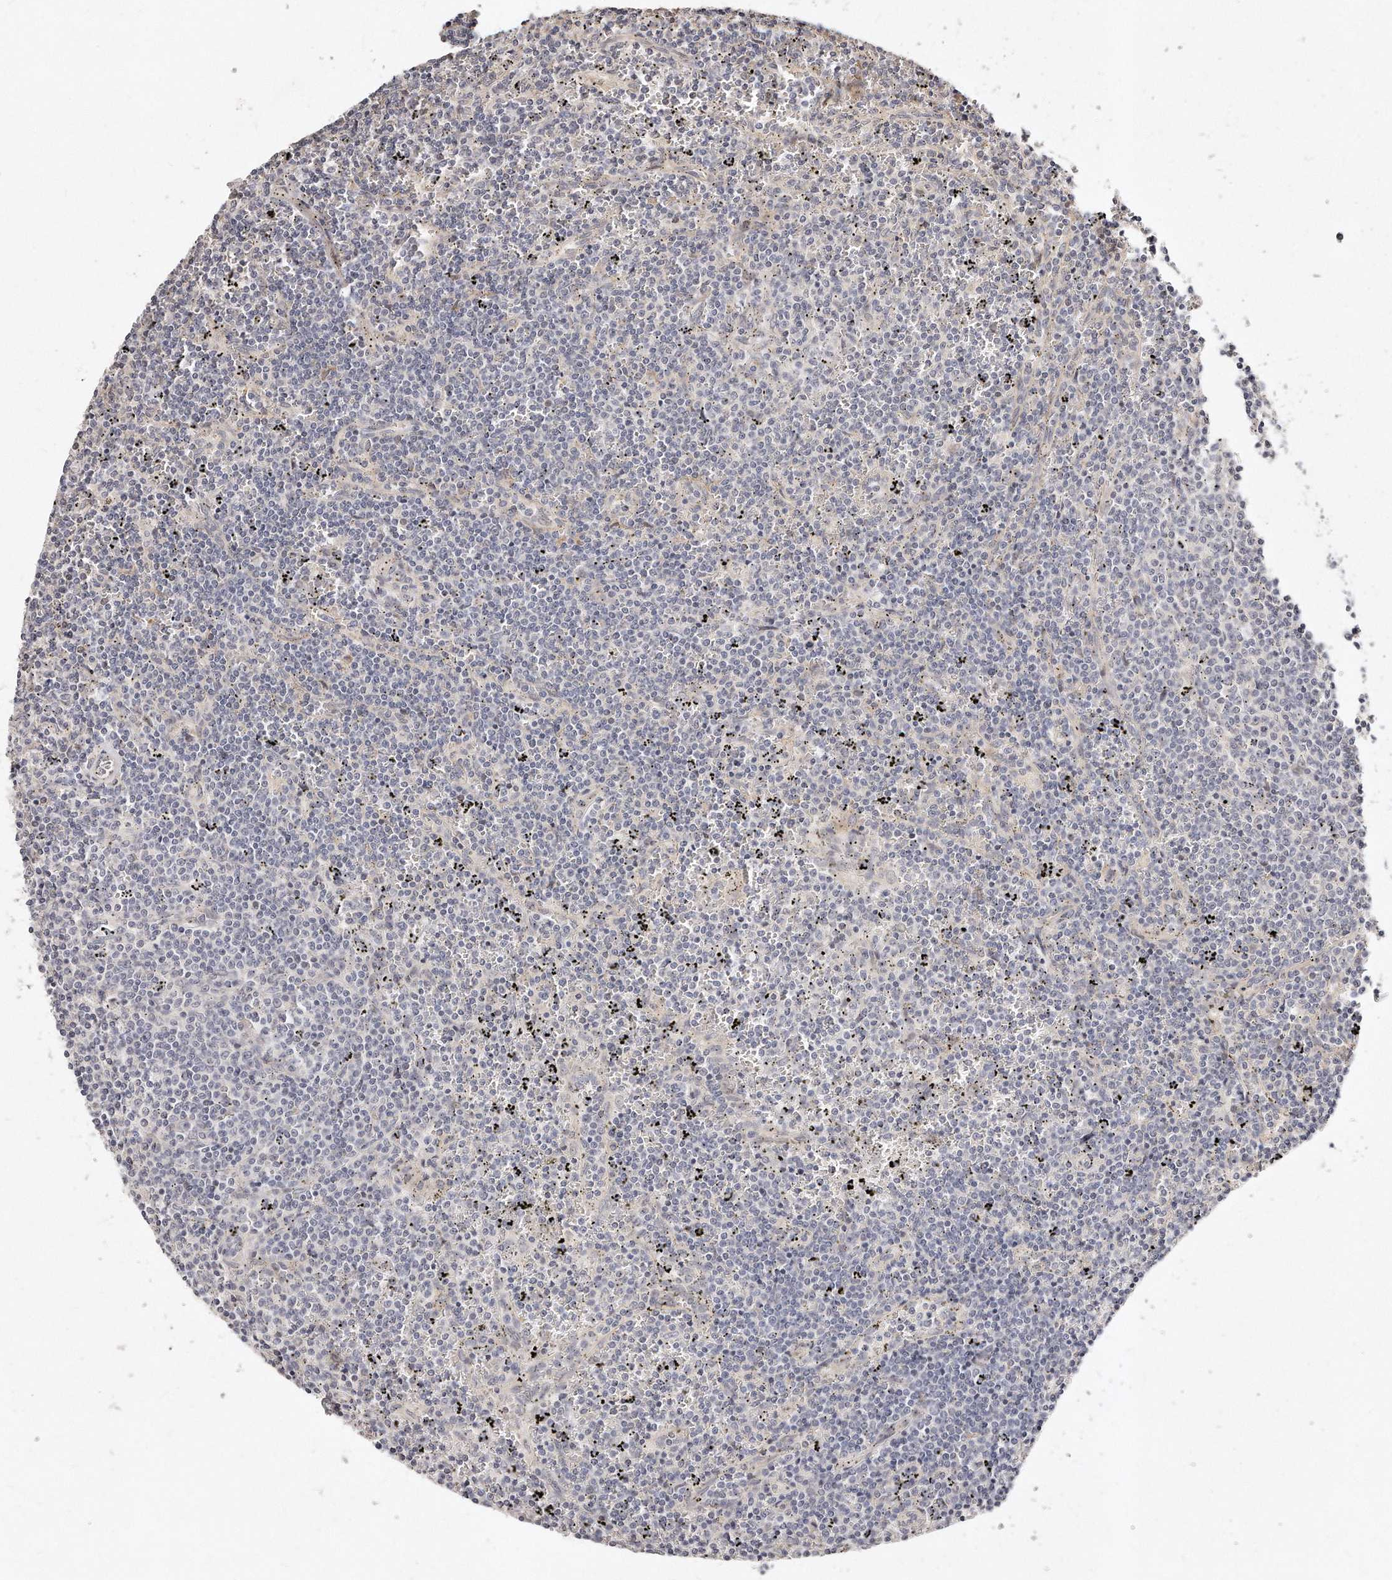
{"staining": {"intensity": "negative", "quantity": "none", "location": "none"}, "tissue": "lymphoma", "cell_type": "Tumor cells", "image_type": "cancer", "snomed": [{"axis": "morphology", "description": "Malignant lymphoma, non-Hodgkin's type, Low grade"}, {"axis": "topography", "description": "Spleen"}], "caption": "An image of human malignant lymphoma, non-Hodgkin's type (low-grade) is negative for staining in tumor cells.", "gene": "CASZ1", "patient": {"sex": "female", "age": 50}}